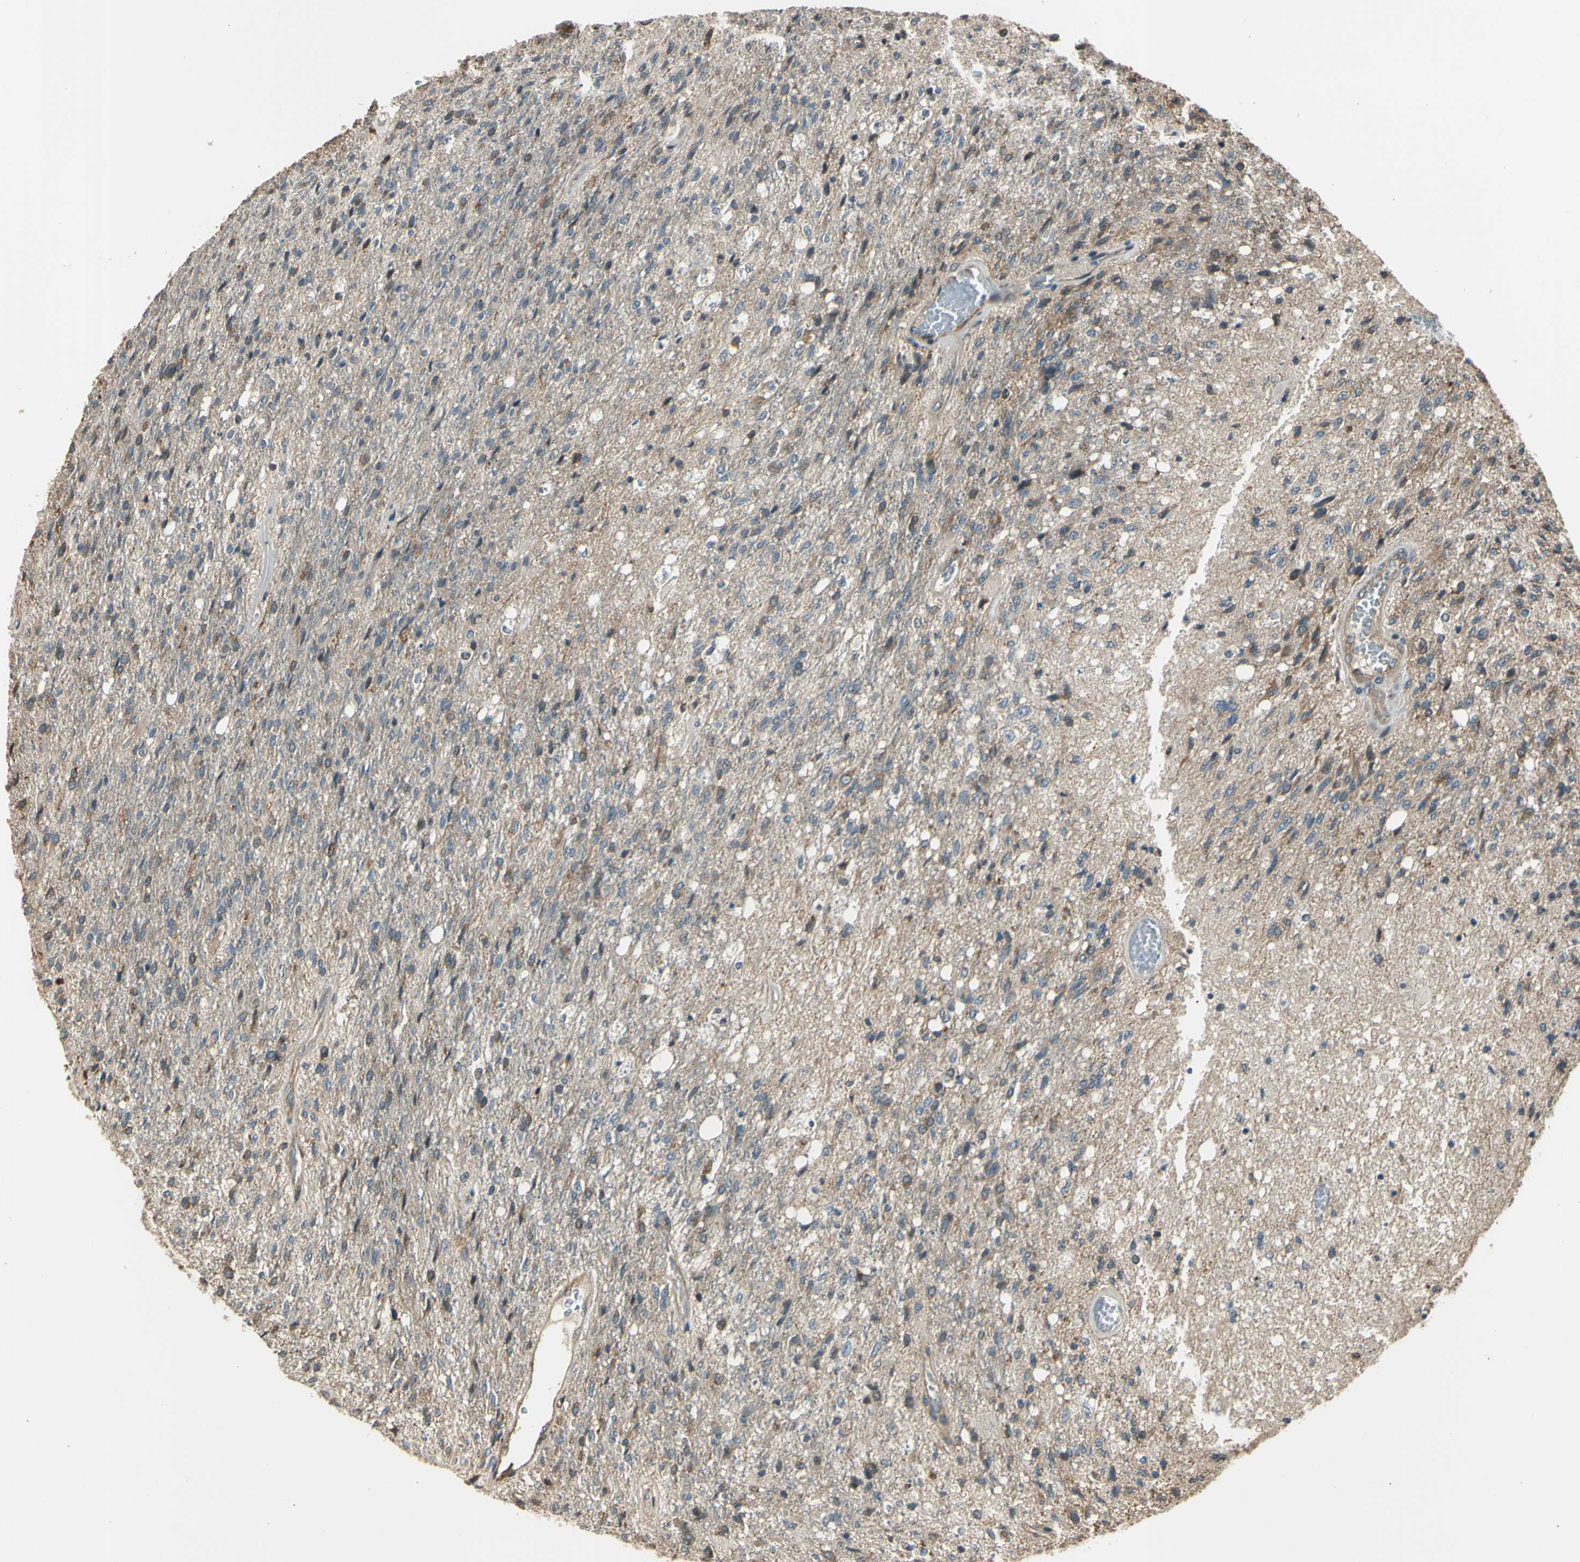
{"staining": {"intensity": "weak", "quantity": ">75%", "location": "cytoplasmic/membranous"}, "tissue": "glioma", "cell_type": "Tumor cells", "image_type": "cancer", "snomed": [{"axis": "morphology", "description": "Normal tissue, NOS"}, {"axis": "morphology", "description": "Glioma, malignant, High grade"}, {"axis": "topography", "description": "Cerebral cortex"}], "caption": "Weak cytoplasmic/membranous protein staining is present in approximately >75% of tumor cells in malignant high-grade glioma.", "gene": "EFNB2", "patient": {"sex": "male", "age": 77}}